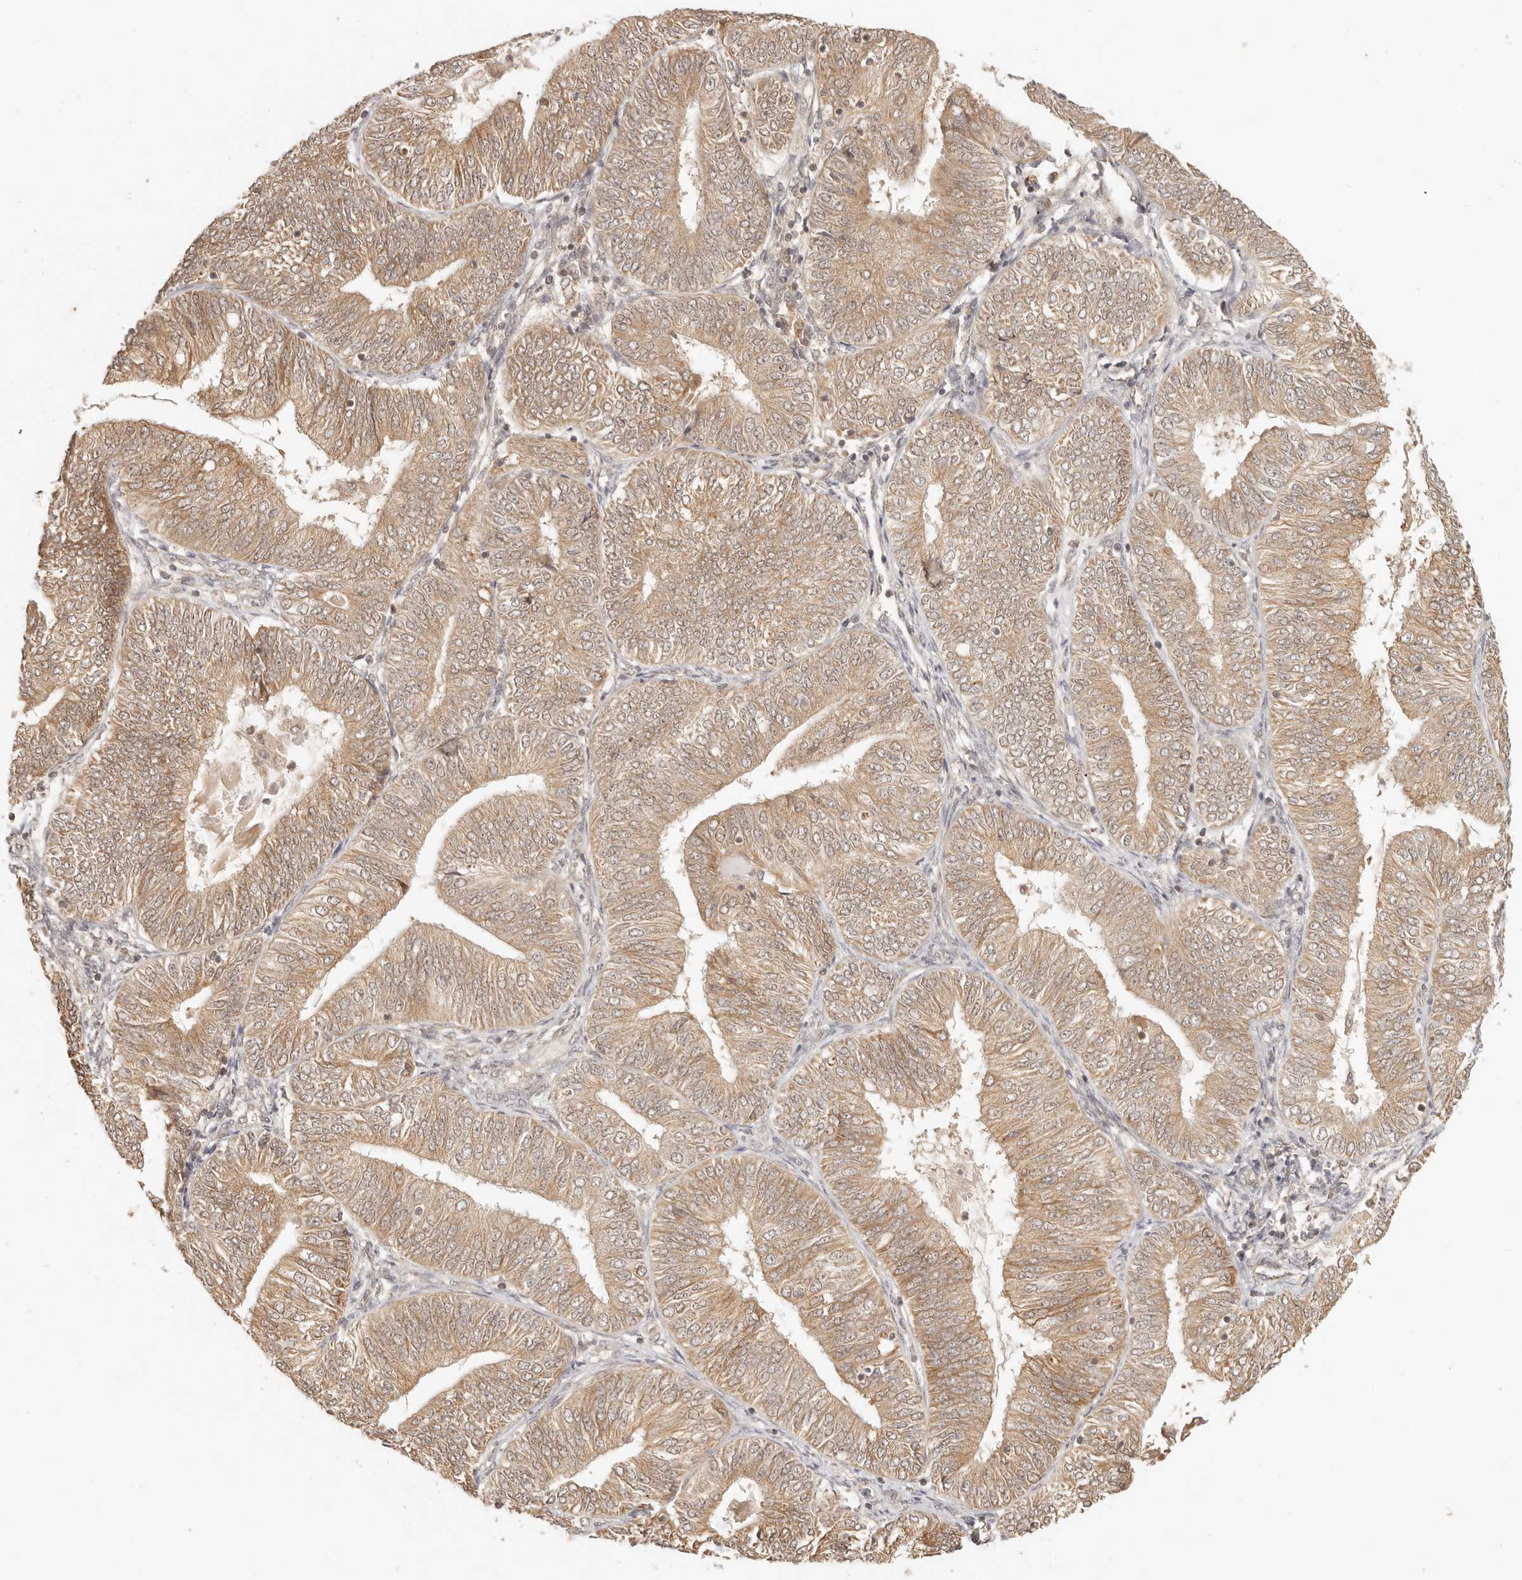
{"staining": {"intensity": "moderate", "quantity": ">75%", "location": "cytoplasmic/membranous,nuclear"}, "tissue": "endometrial cancer", "cell_type": "Tumor cells", "image_type": "cancer", "snomed": [{"axis": "morphology", "description": "Adenocarcinoma, NOS"}, {"axis": "topography", "description": "Endometrium"}], "caption": "DAB immunohistochemical staining of human endometrial cancer (adenocarcinoma) reveals moderate cytoplasmic/membranous and nuclear protein staining in approximately >75% of tumor cells.", "gene": "INTS11", "patient": {"sex": "female", "age": 58}}